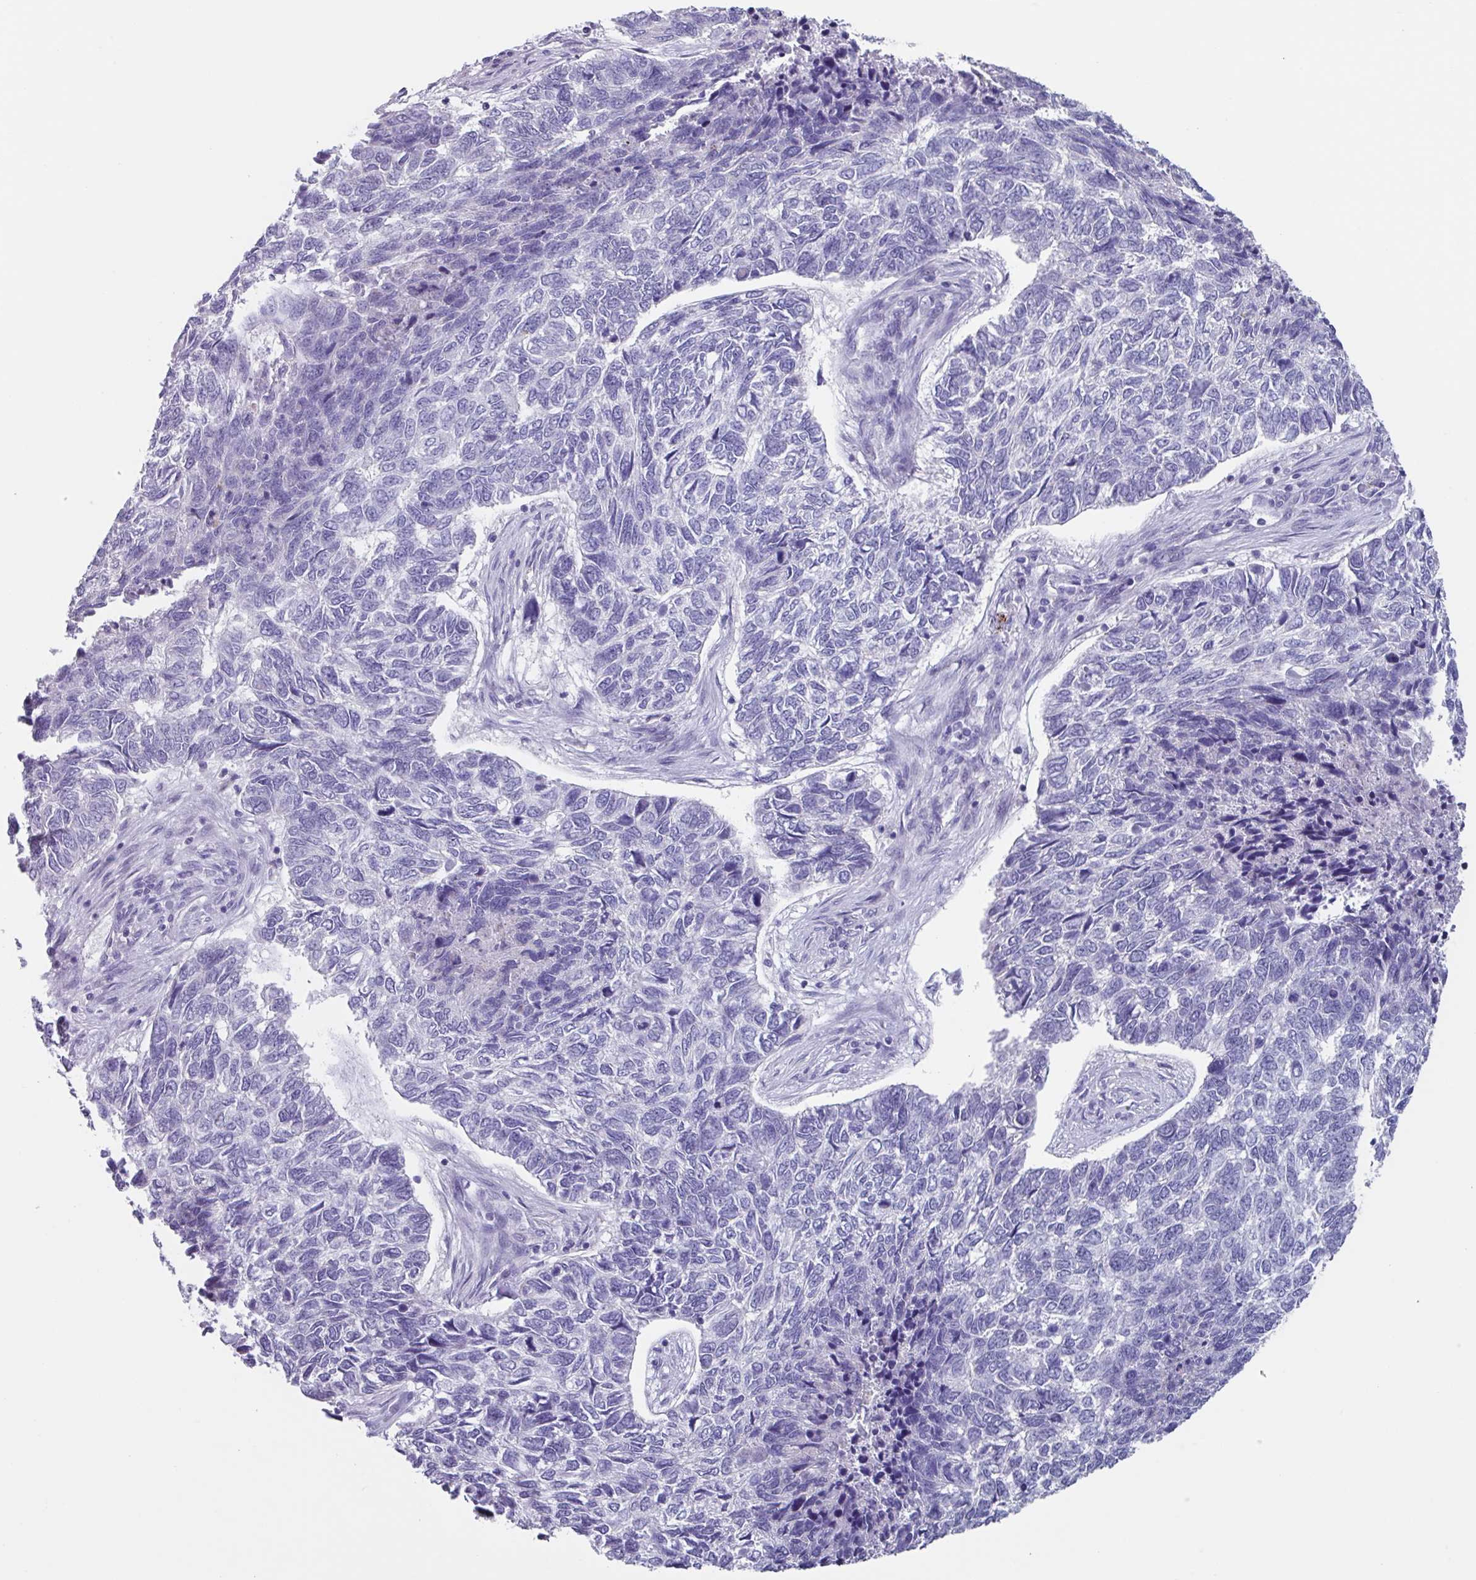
{"staining": {"intensity": "negative", "quantity": "none", "location": "none"}, "tissue": "skin cancer", "cell_type": "Tumor cells", "image_type": "cancer", "snomed": [{"axis": "morphology", "description": "Basal cell carcinoma"}, {"axis": "topography", "description": "Skin"}], "caption": "This photomicrograph is of skin cancer stained with IHC to label a protein in brown with the nuclei are counter-stained blue. There is no expression in tumor cells. The staining was performed using DAB to visualize the protein expression in brown, while the nuclei were stained in blue with hematoxylin (Magnification: 20x).", "gene": "OR2T10", "patient": {"sex": "female", "age": 65}}